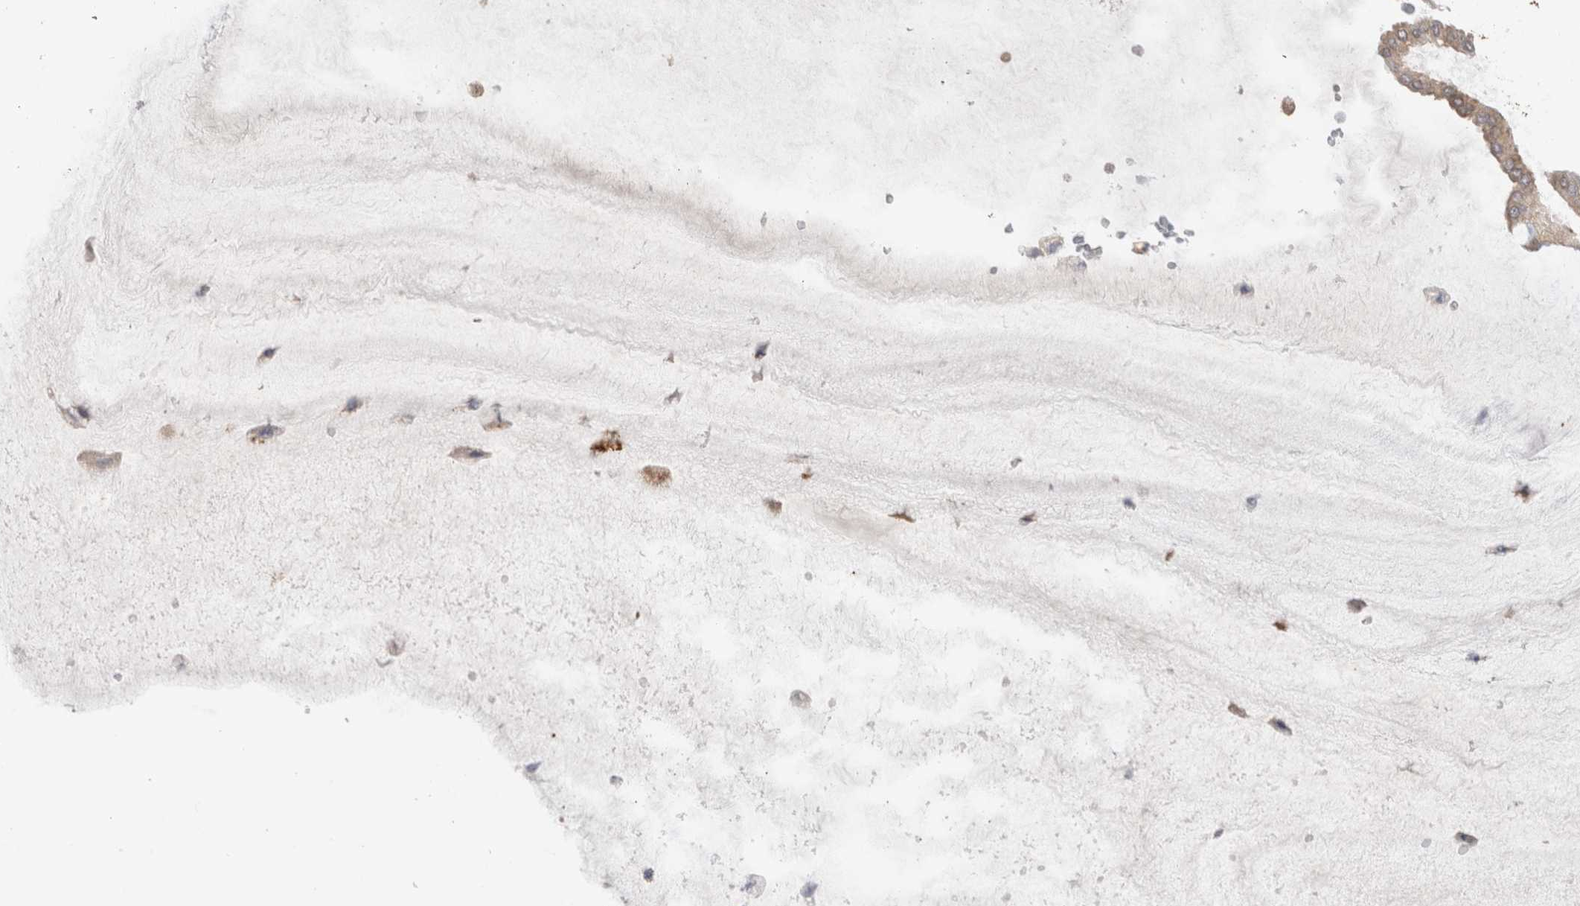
{"staining": {"intensity": "weak", "quantity": "25%-75%", "location": "cytoplasmic/membranous"}, "tissue": "ovarian cancer", "cell_type": "Tumor cells", "image_type": "cancer", "snomed": [{"axis": "morphology", "description": "Cystadenocarcinoma, mucinous, NOS"}, {"axis": "topography", "description": "Ovary"}], "caption": "Protein analysis of mucinous cystadenocarcinoma (ovarian) tissue exhibits weak cytoplasmic/membranous expression in approximately 25%-75% of tumor cells.", "gene": "NAPEPLD", "patient": {"sex": "female", "age": 73}}